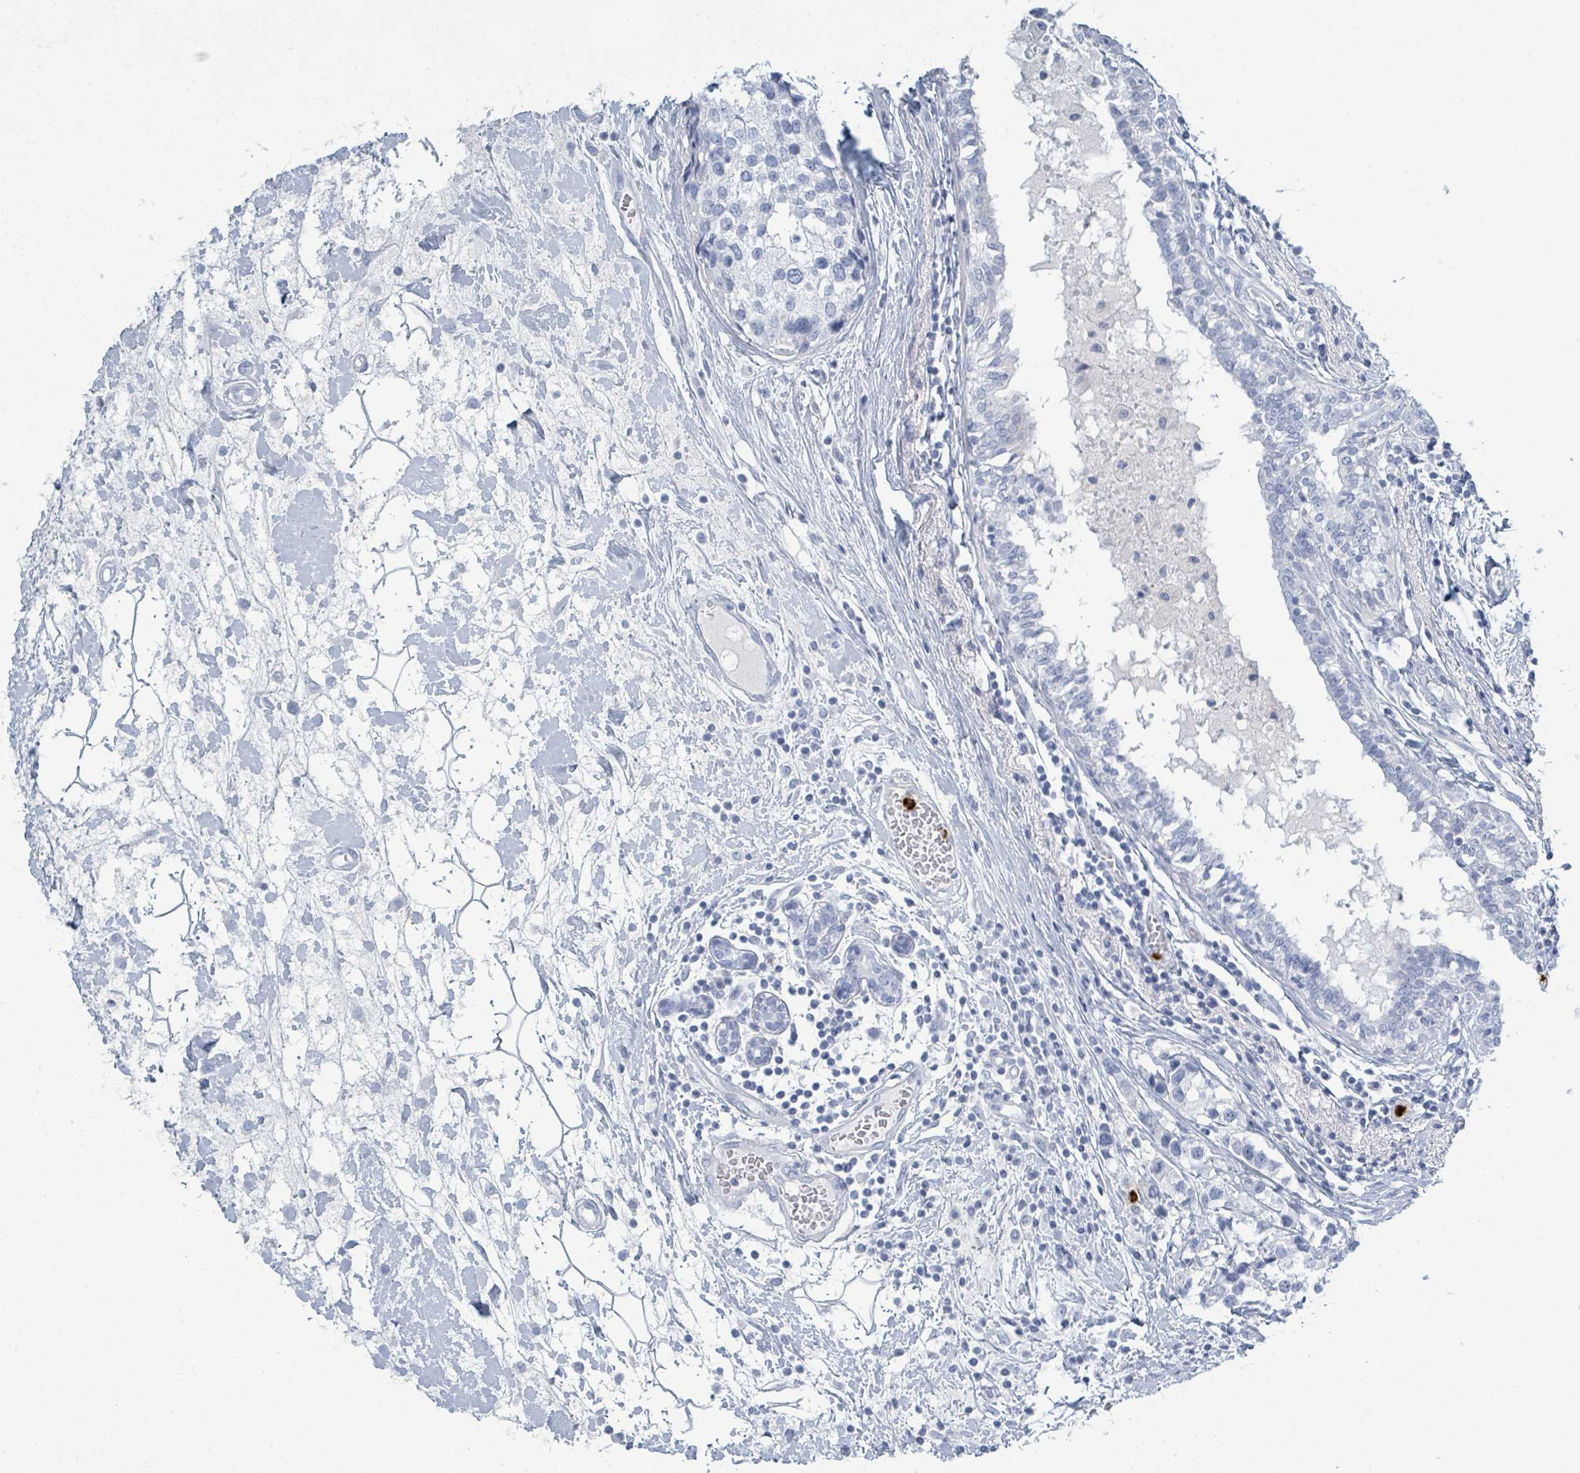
{"staining": {"intensity": "negative", "quantity": "none", "location": "none"}, "tissue": "breast cancer", "cell_type": "Tumor cells", "image_type": "cancer", "snomed": [{"axis": "morphology", "description": "Lobular carcinoma"}, {"axis": "topography", "description": "Breast"}], "caption": "Tumor cells show no significant protein expression in breast cancer (lobular carcinoma).", "gene": "DEFA4", "patient": {"sex": "female", "age": 59}}